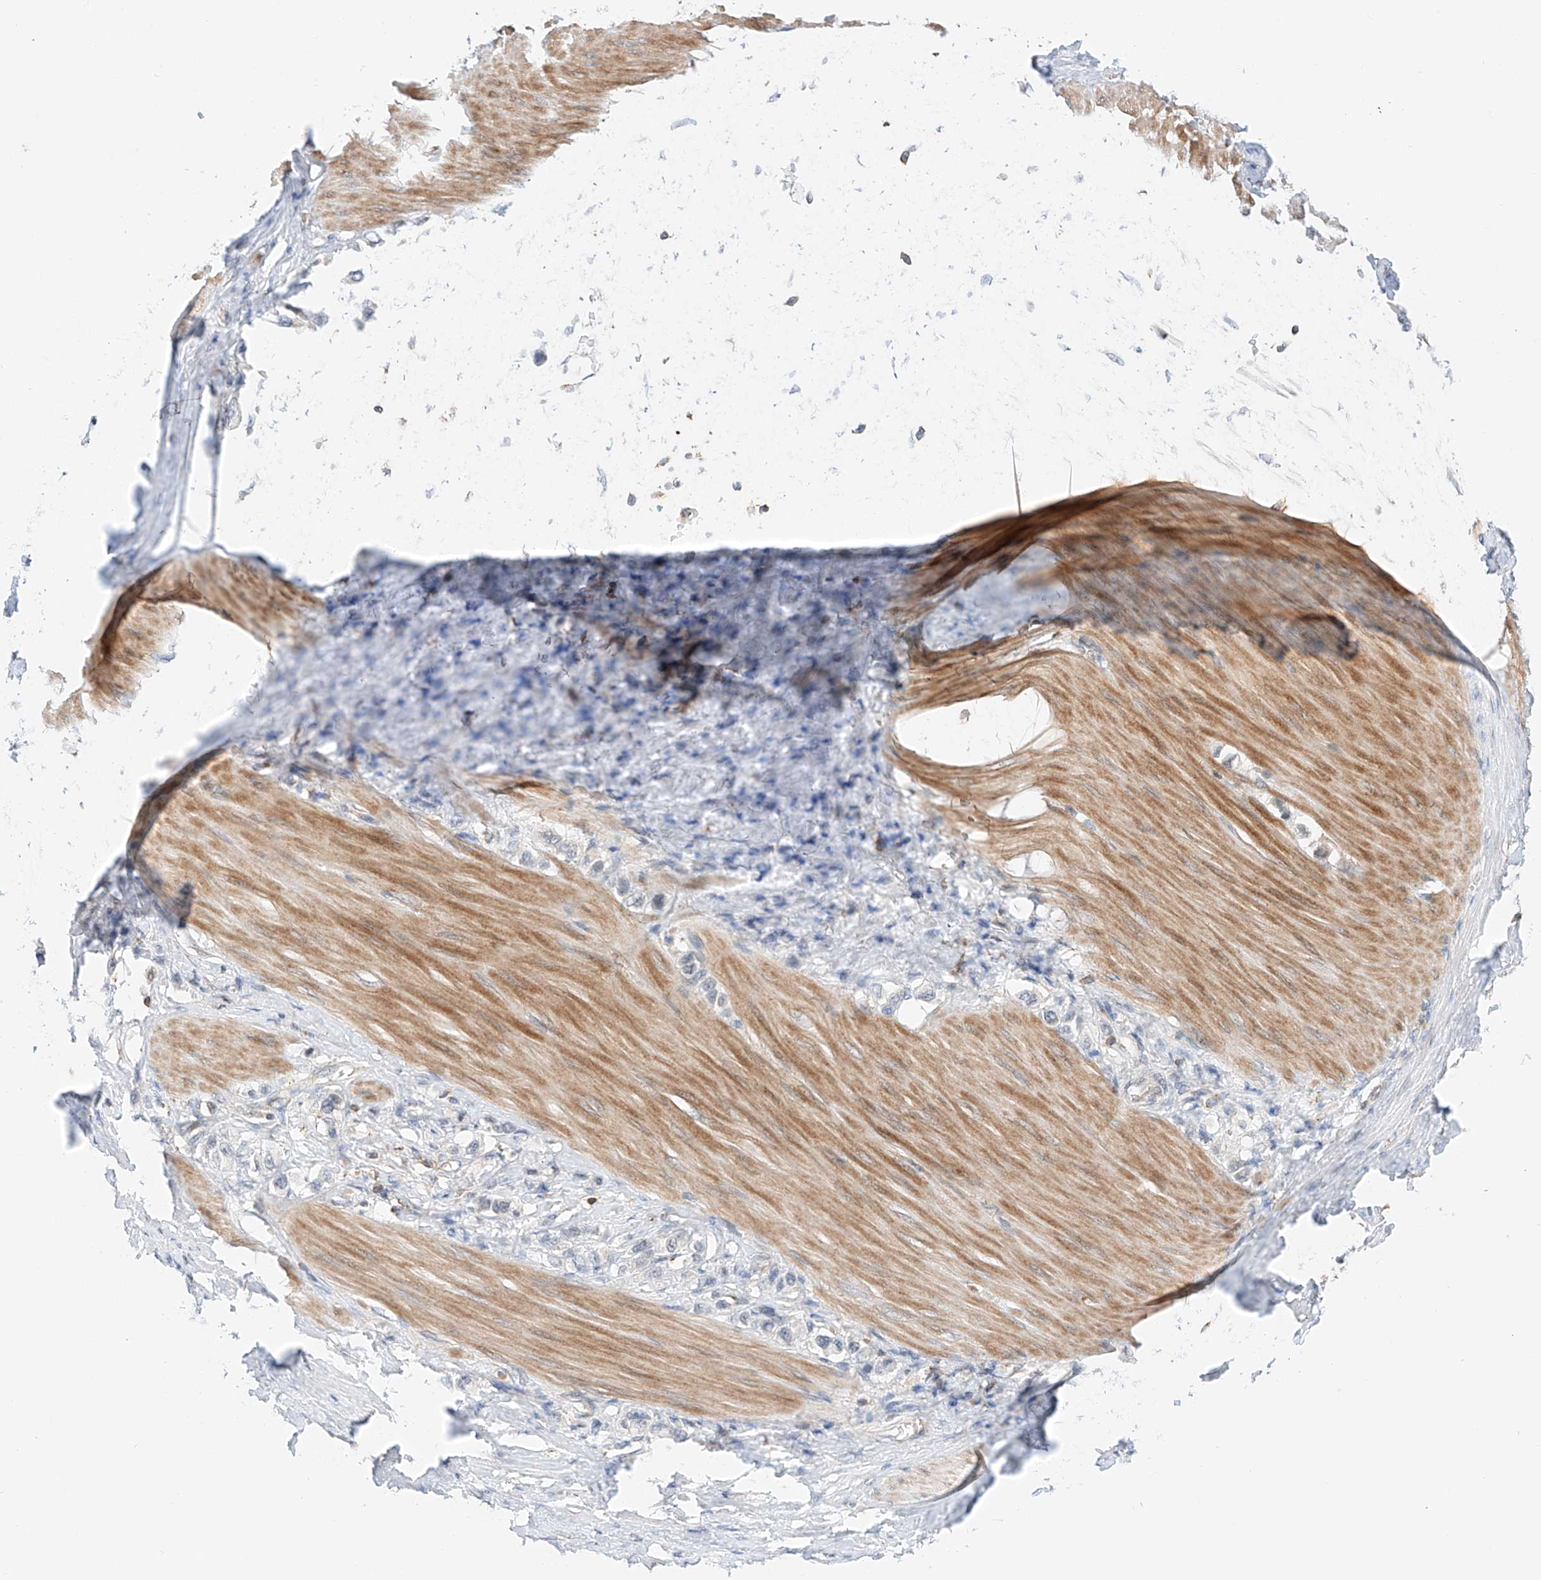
{"staining": {"intensity": "negative", "quantity": "none", "location": "none"}, "tissue": "stomach cancer", "cell_type": "Tumor cells", "image_type": "cancer", "snomed": [{"axis": "morphology", "description": "Adenocarcinoma, NOS"}, {"axis": "topography", "description": "Stomach"}], "caption": "Stomach cancer was stained to show a protein in brown. There is no significant expression in tumor cells.", "gene": "MFN2", "patient": {"sex": "female", "age": 65}}